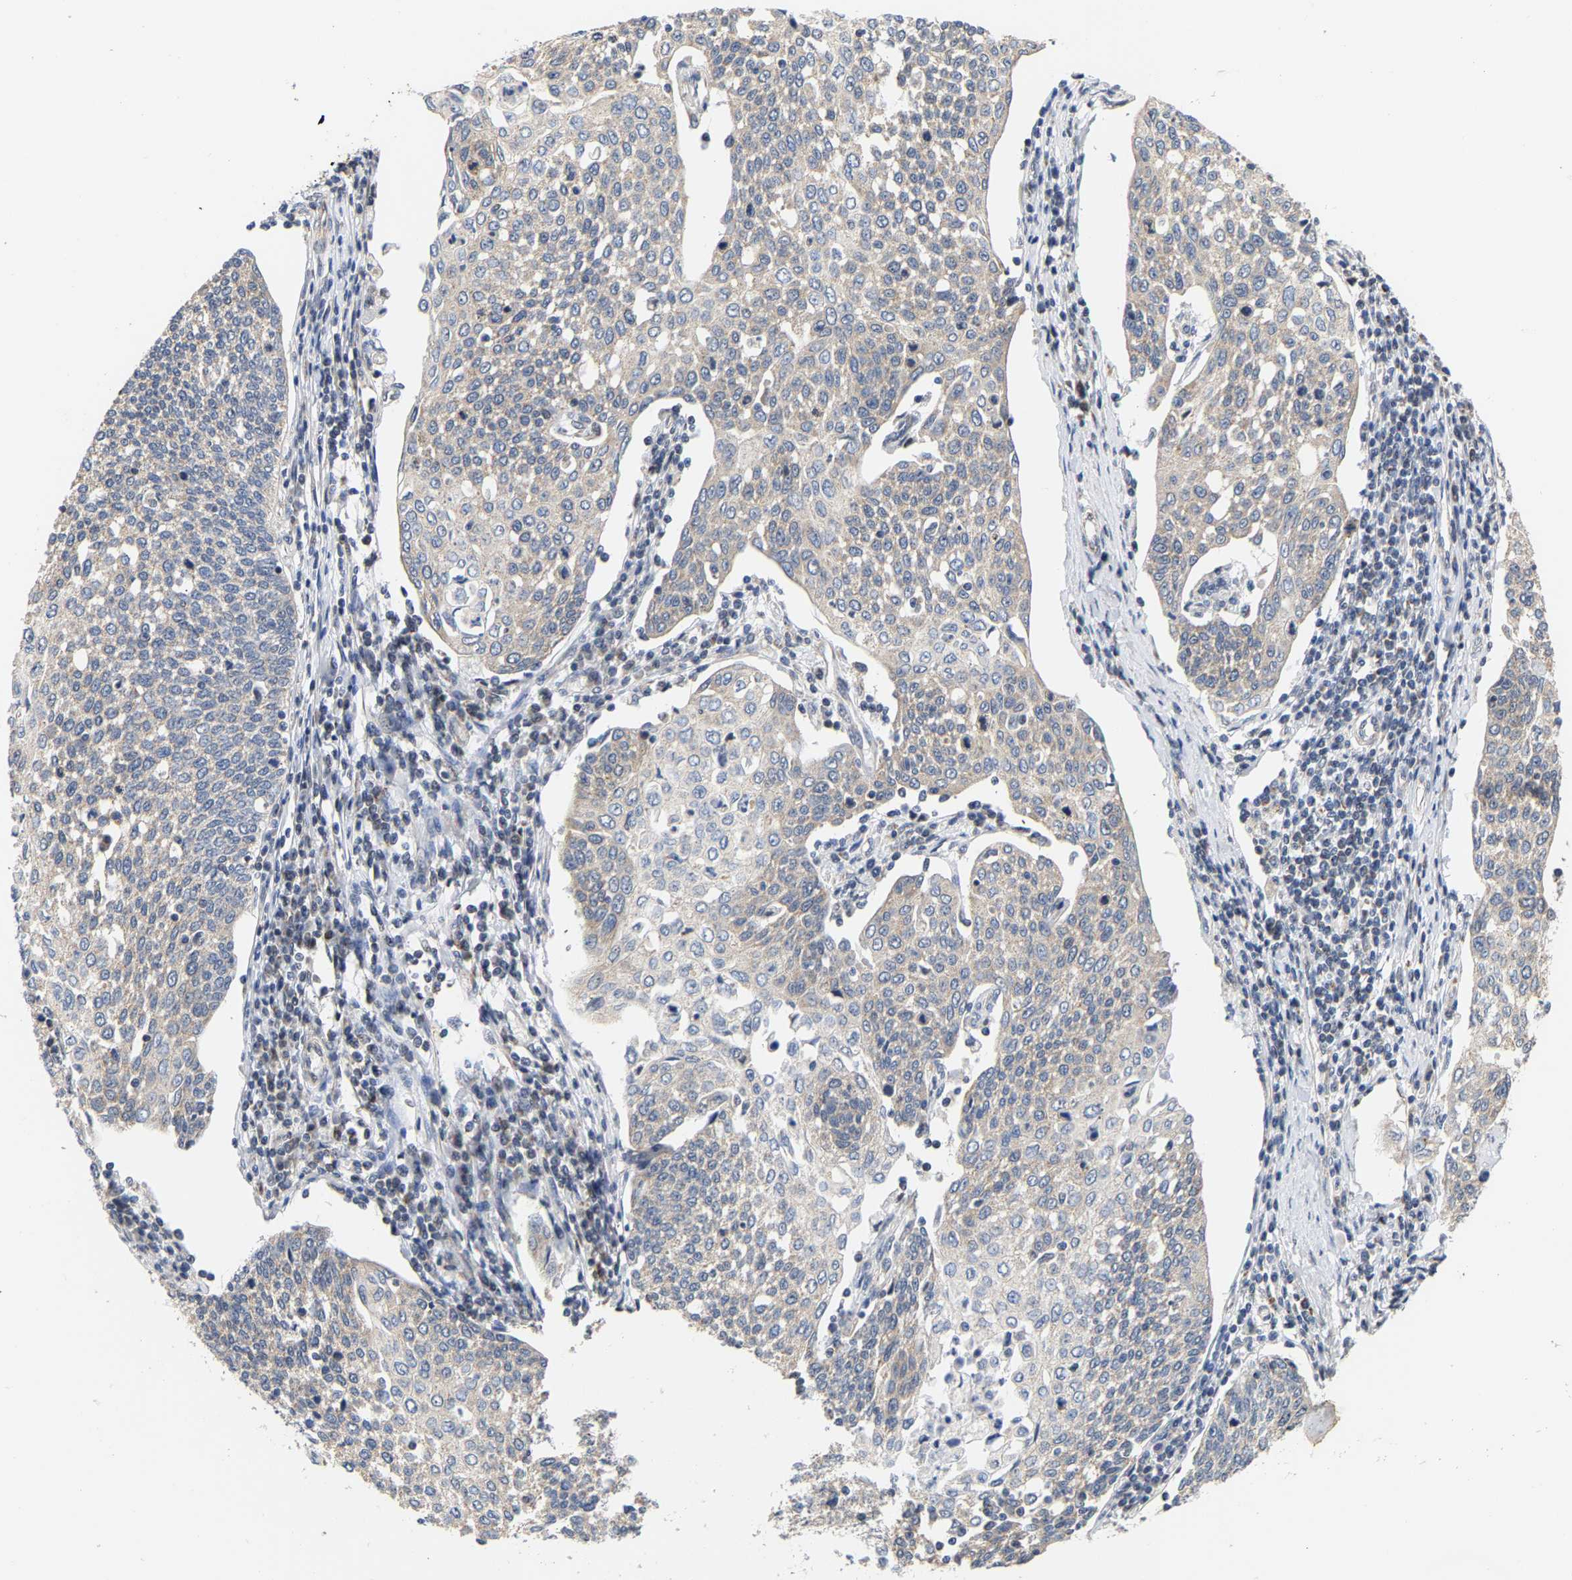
{"staining": {"intensity": "weak", "quantity": "<25%", "location": "cytoplasmic/membranous"}, "tissue": "cervical cancer", "cell_type": "Tumor cells", "image_type": "cancer", "snomed": [{"axis": "morphology", "description": "Squamous cell carcinoma, NOS"}, {"axis": "topography", "description": "Cervix"}], "caption": "Tumor cells are negative for brown protein staining in cervical squamous cell carcinoma.", "gene": "PCNT", "patient": {"sex": "female", "age": 34}}